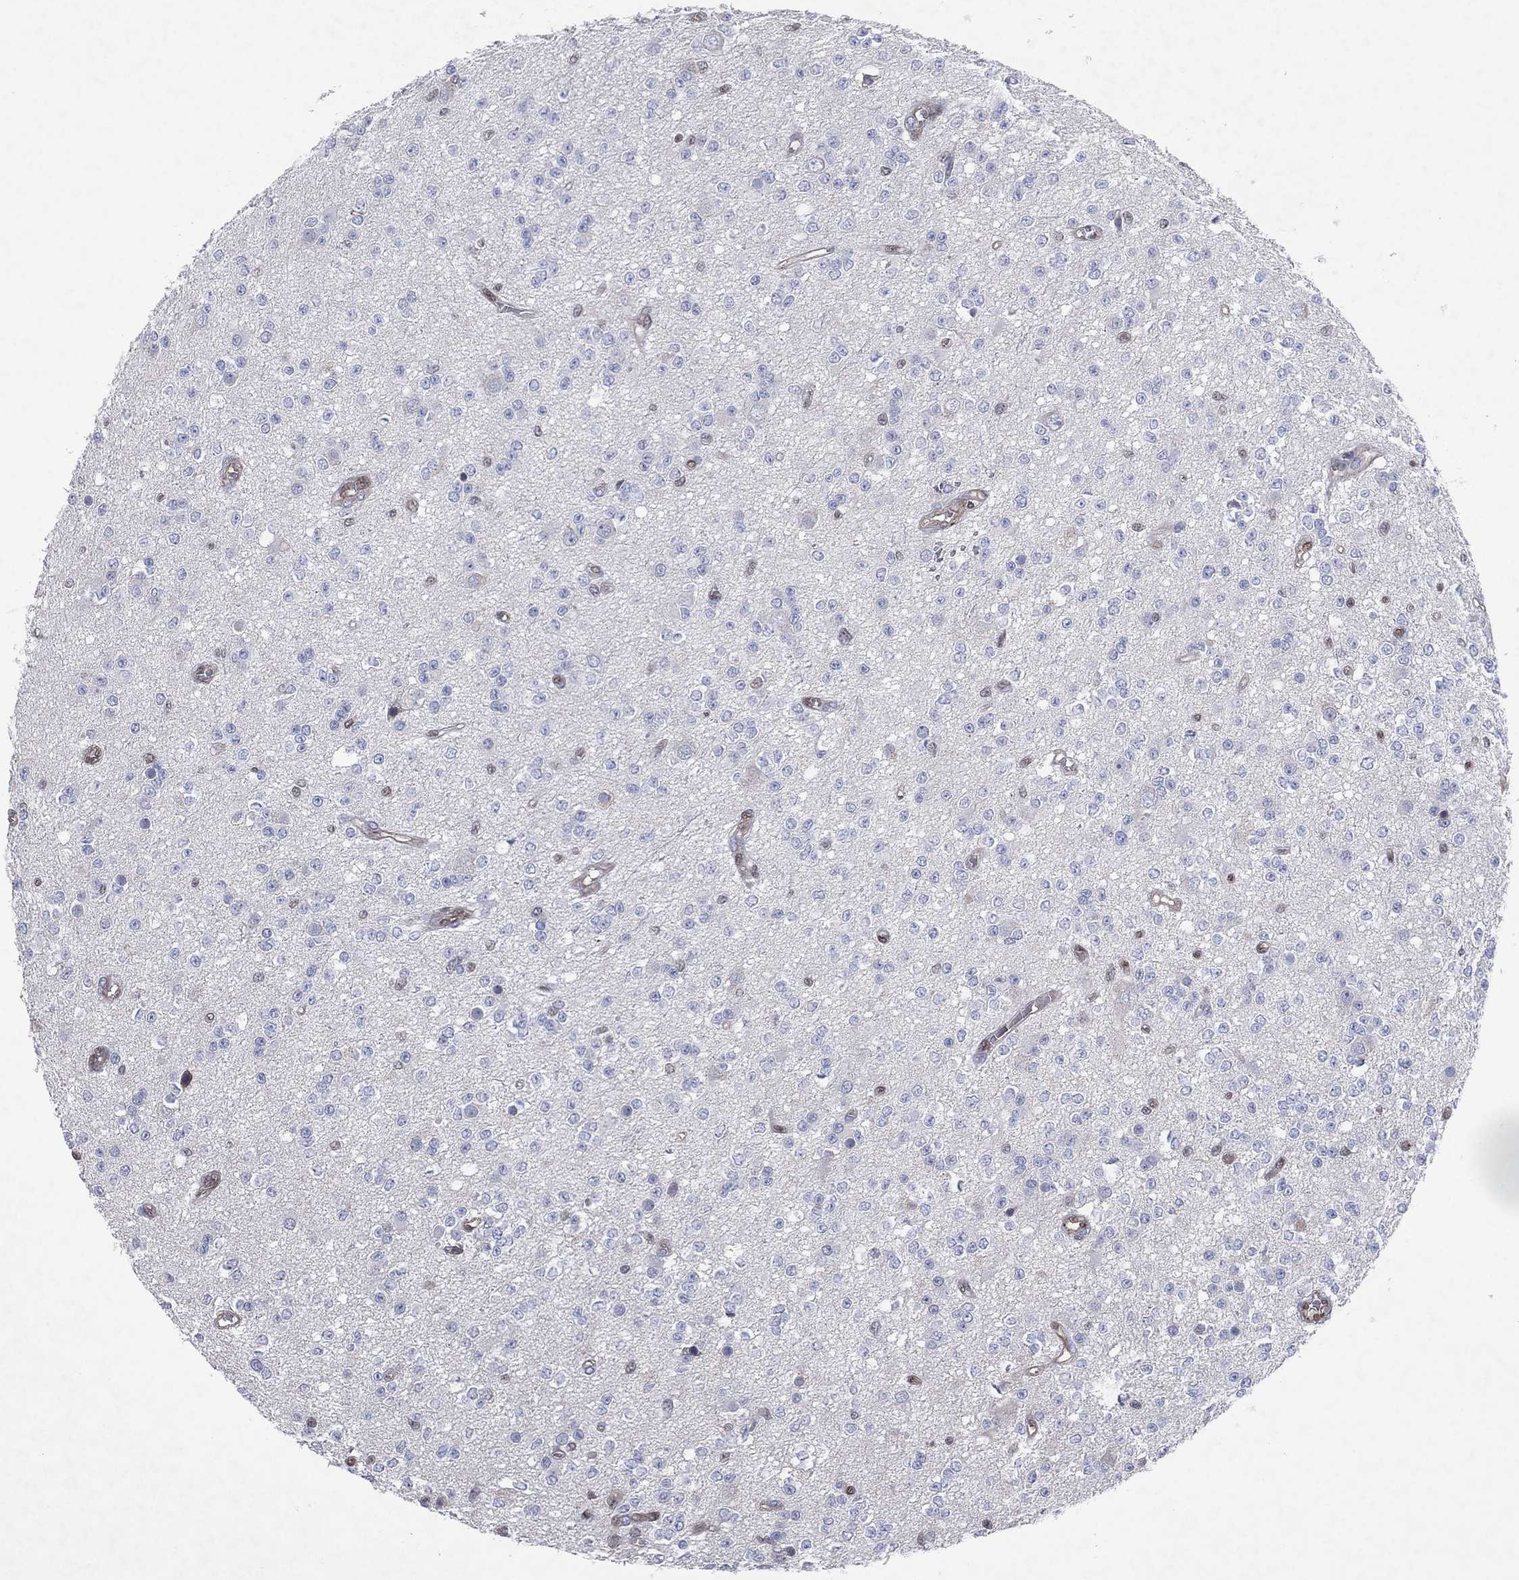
{"staining": {"intensity": "negative", "quantity": "none", "location": "none"}, "tissue": "glioma", "cell_type": "Tumor cells", "image_type": "cancer", "snomed": [{"axis": "morphology", "description": "Glioma, malignant, Low grade"}, {"axis": "topography", "description": "Brain"}], "caption": "Immunohistochemistry (IHC) histopathology image of neoplastic tissue: malignant glioma (low-grade) stained with DAB (3,3'-diaminobenzidine) shows no significant protein staining in tumor cells.", "gene": "FLI1", "patient": {"sex": "female", "age": 45}}